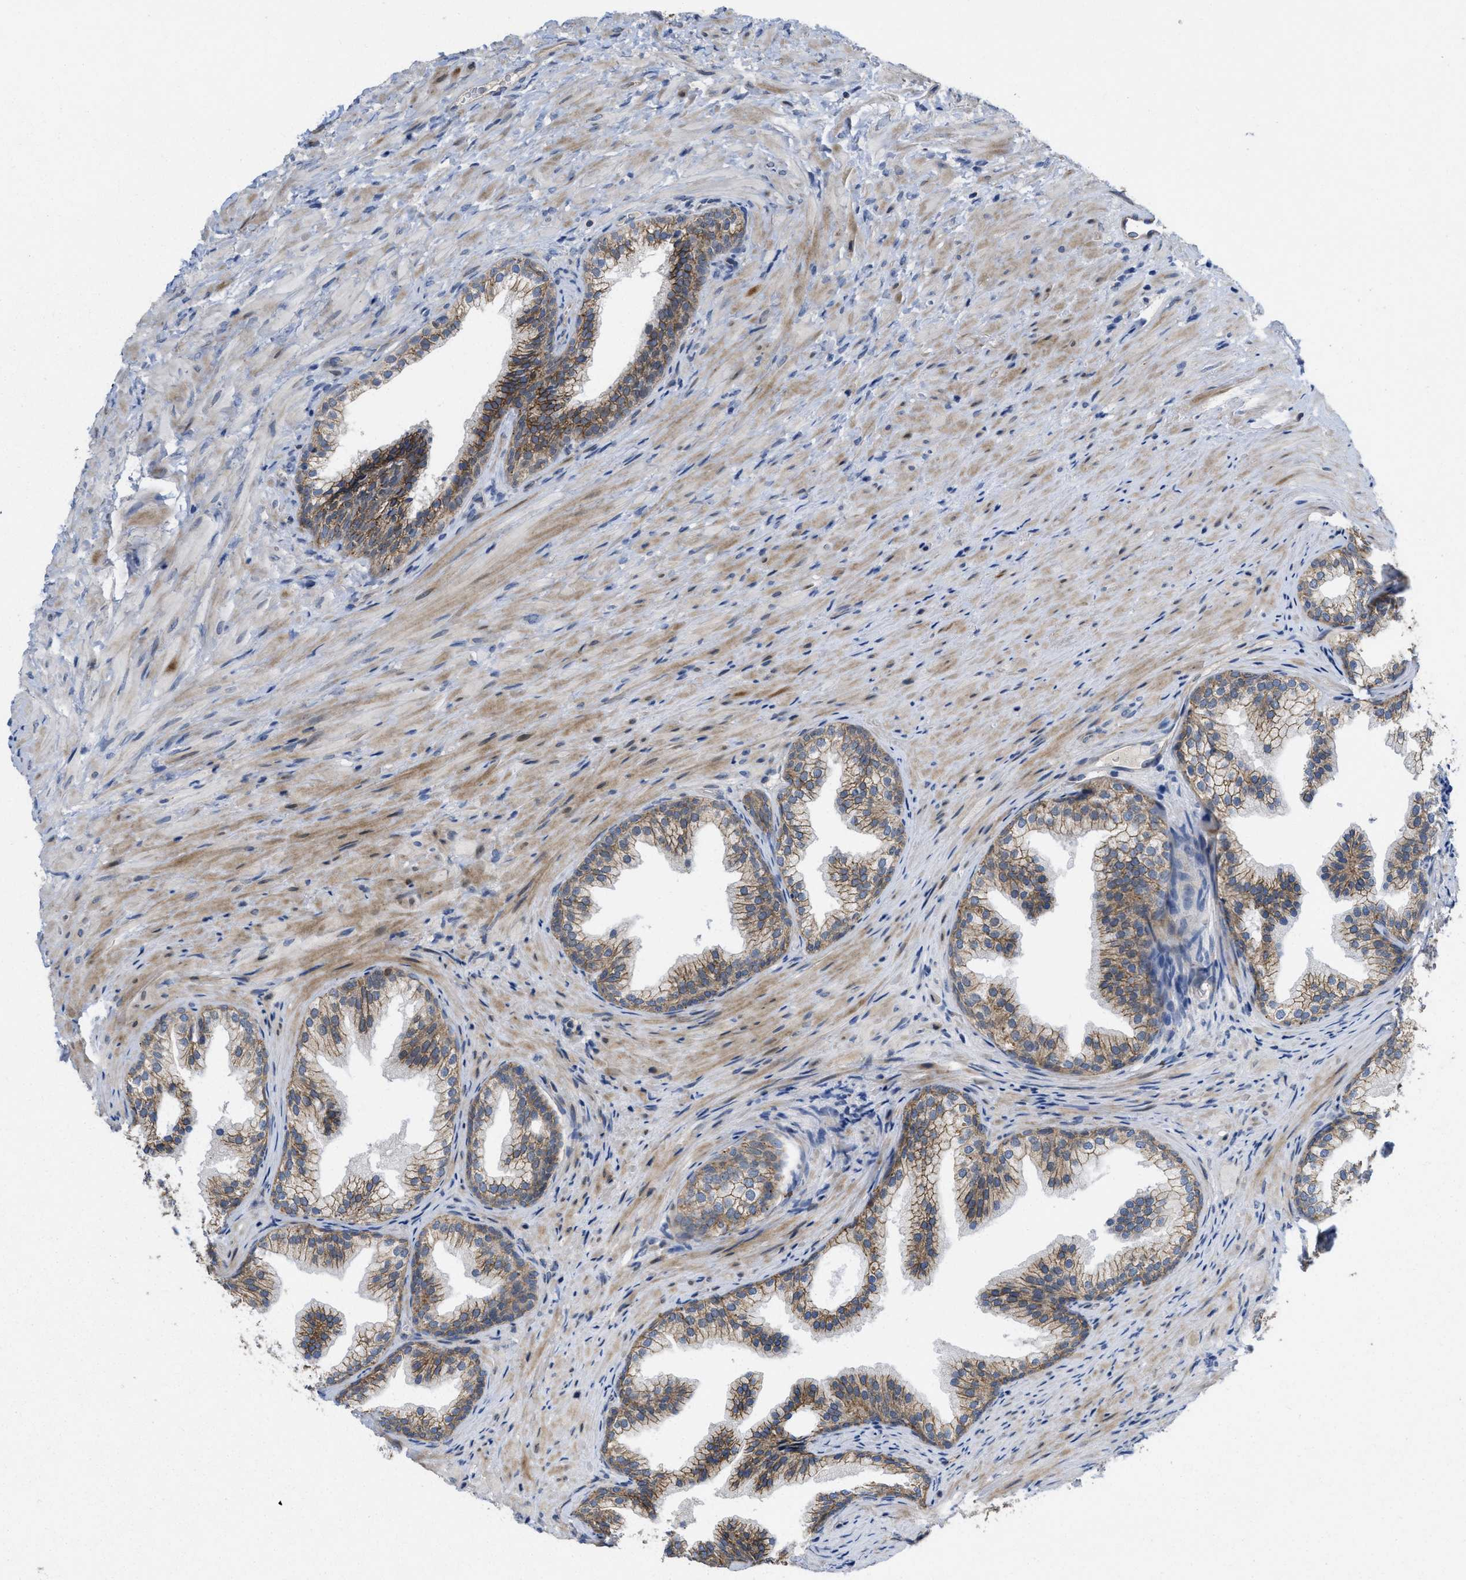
{"staining": {"intensity": "moderate", "quantity": ">75%", "location": "cytoplasmic/membranous"}, "tissue": "prostate", "cell_type": "Glandular cells", "image_type": "normal", "snomed": [{"axis": "morphology", "description": "Normal tissue, NOS"}, {"axis": "topography", "description": "Prostate"}], "caption": "Prostate stained with a brown dye reveals moderate cytoplasmic/membranous positive expression in about >75% of glandular cells.", "gene": "CDPF1", "patient": {"sex": "male", "age": 76}}